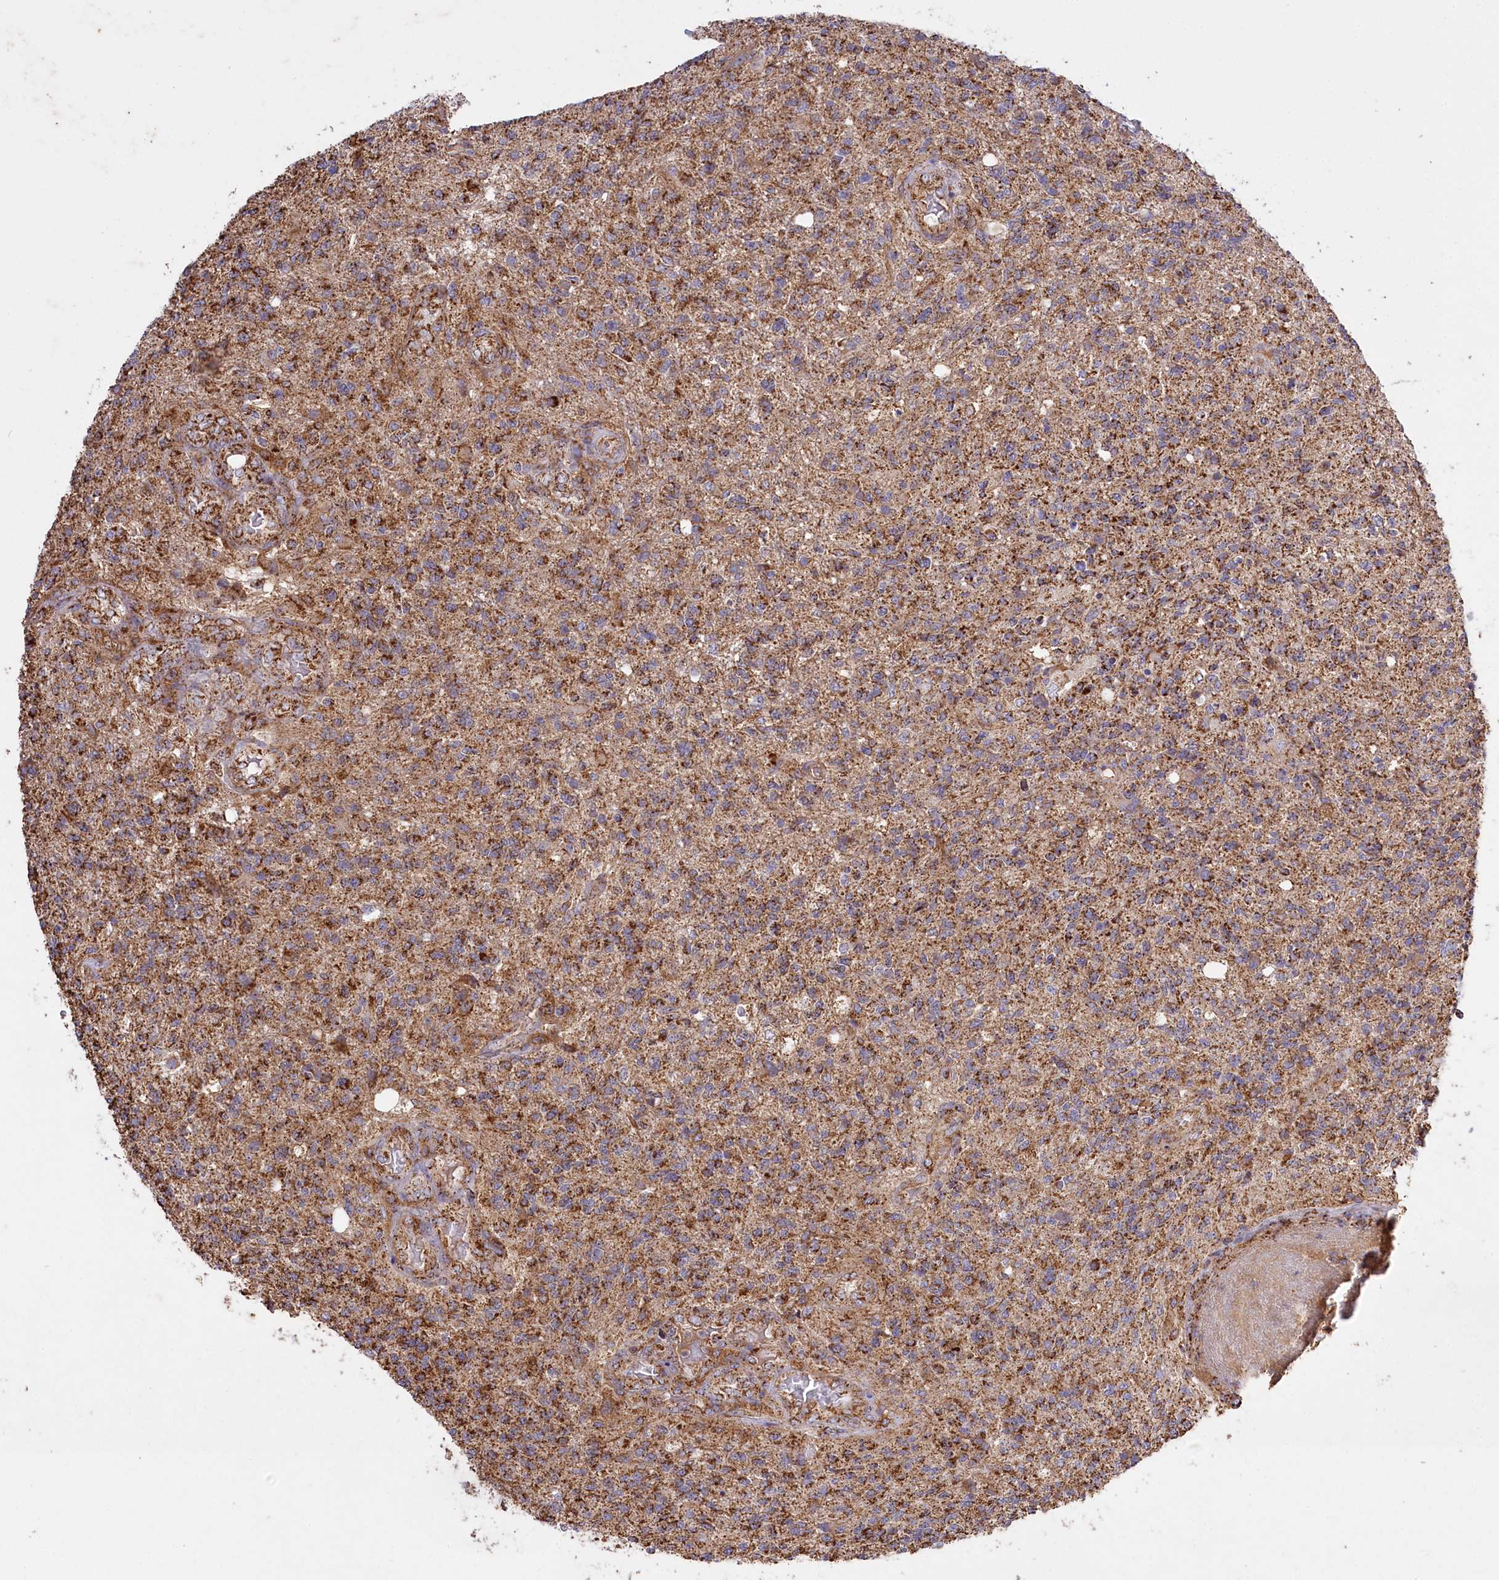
{"staining": {"intensity": "moderate", "quantity": ">75%", "location": "cytoplasmic/membranous"}, "tissue": "glioma", "cell_type": "Tumor cells", "image_type": "cancer", "snomed": [{"axis": "morphology", "description": "Glioma, malignant, High grade"}, {"axis": "topography", "description": "Brain"}], "caption": "Tumor cells show medium levels of moderate cytoplasmic/membranous positivity in about >75% of cells in high-grade glioma (malignant). The staining was performed using DAB to visualize the protein expression in brown, while the nuclei were stained in blue with hematoxylin (Magnification: 20x).", "gene": "CARD19", "patient": {"sex": "male", "age": 56}}